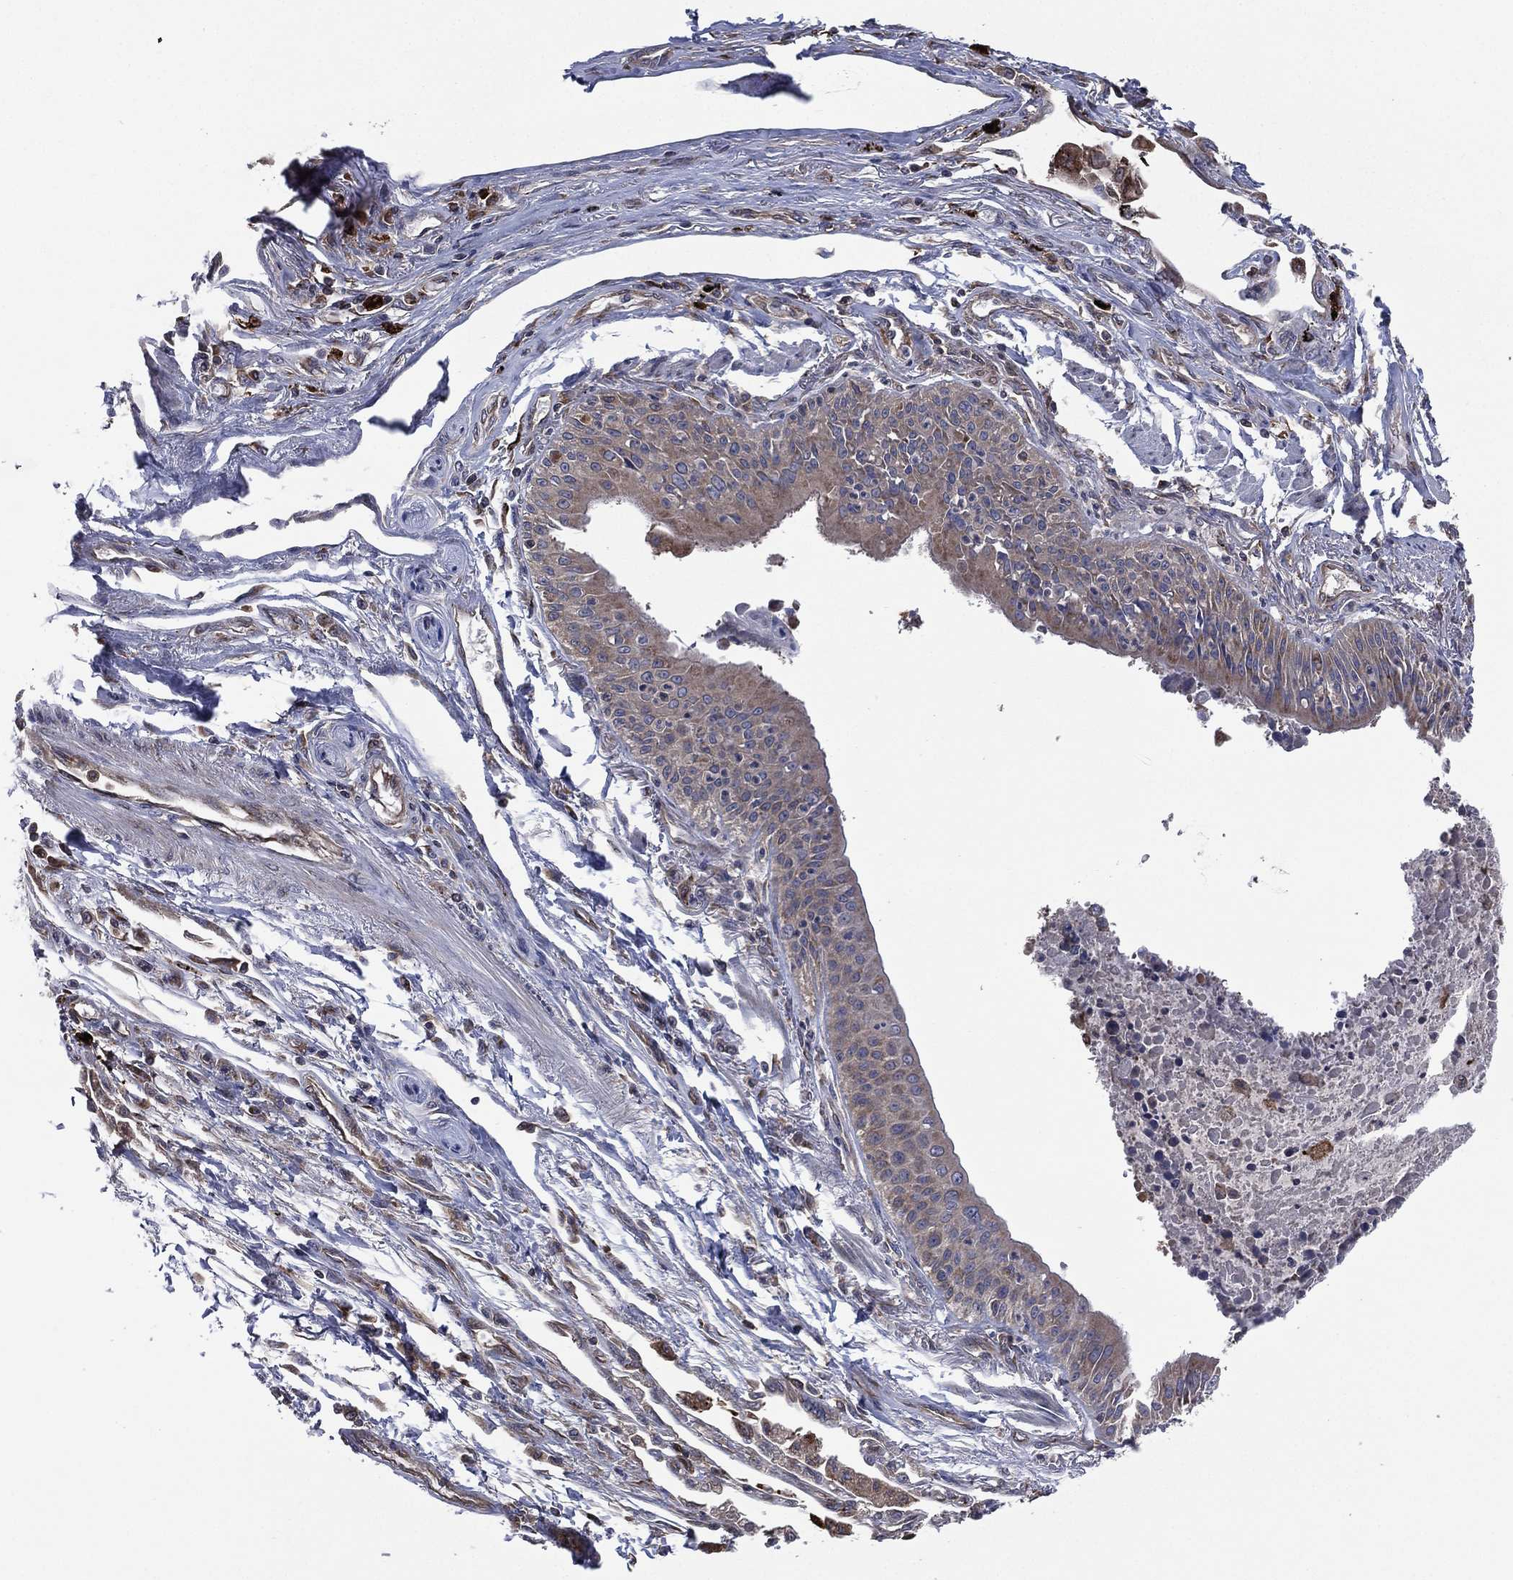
{"staining": {"intensity": "negative", "quantity": "none", "location": "none"}, "tissue": "lung cancer", "cell_type": "Tumor cells", "image_type": "cancer", "snomed": [{"axis": "morphology", "description": "Squamous cell carcinoma, NOS"}, {"axis": "topography", "description": "Lung"}], "caption": "Lung squamous cell carcinoma stained for a protein using immunohistochemistry shows no expression tumor cells.", "gene": "C2orf76", "patient": {"sex": "male", "age": 73}}